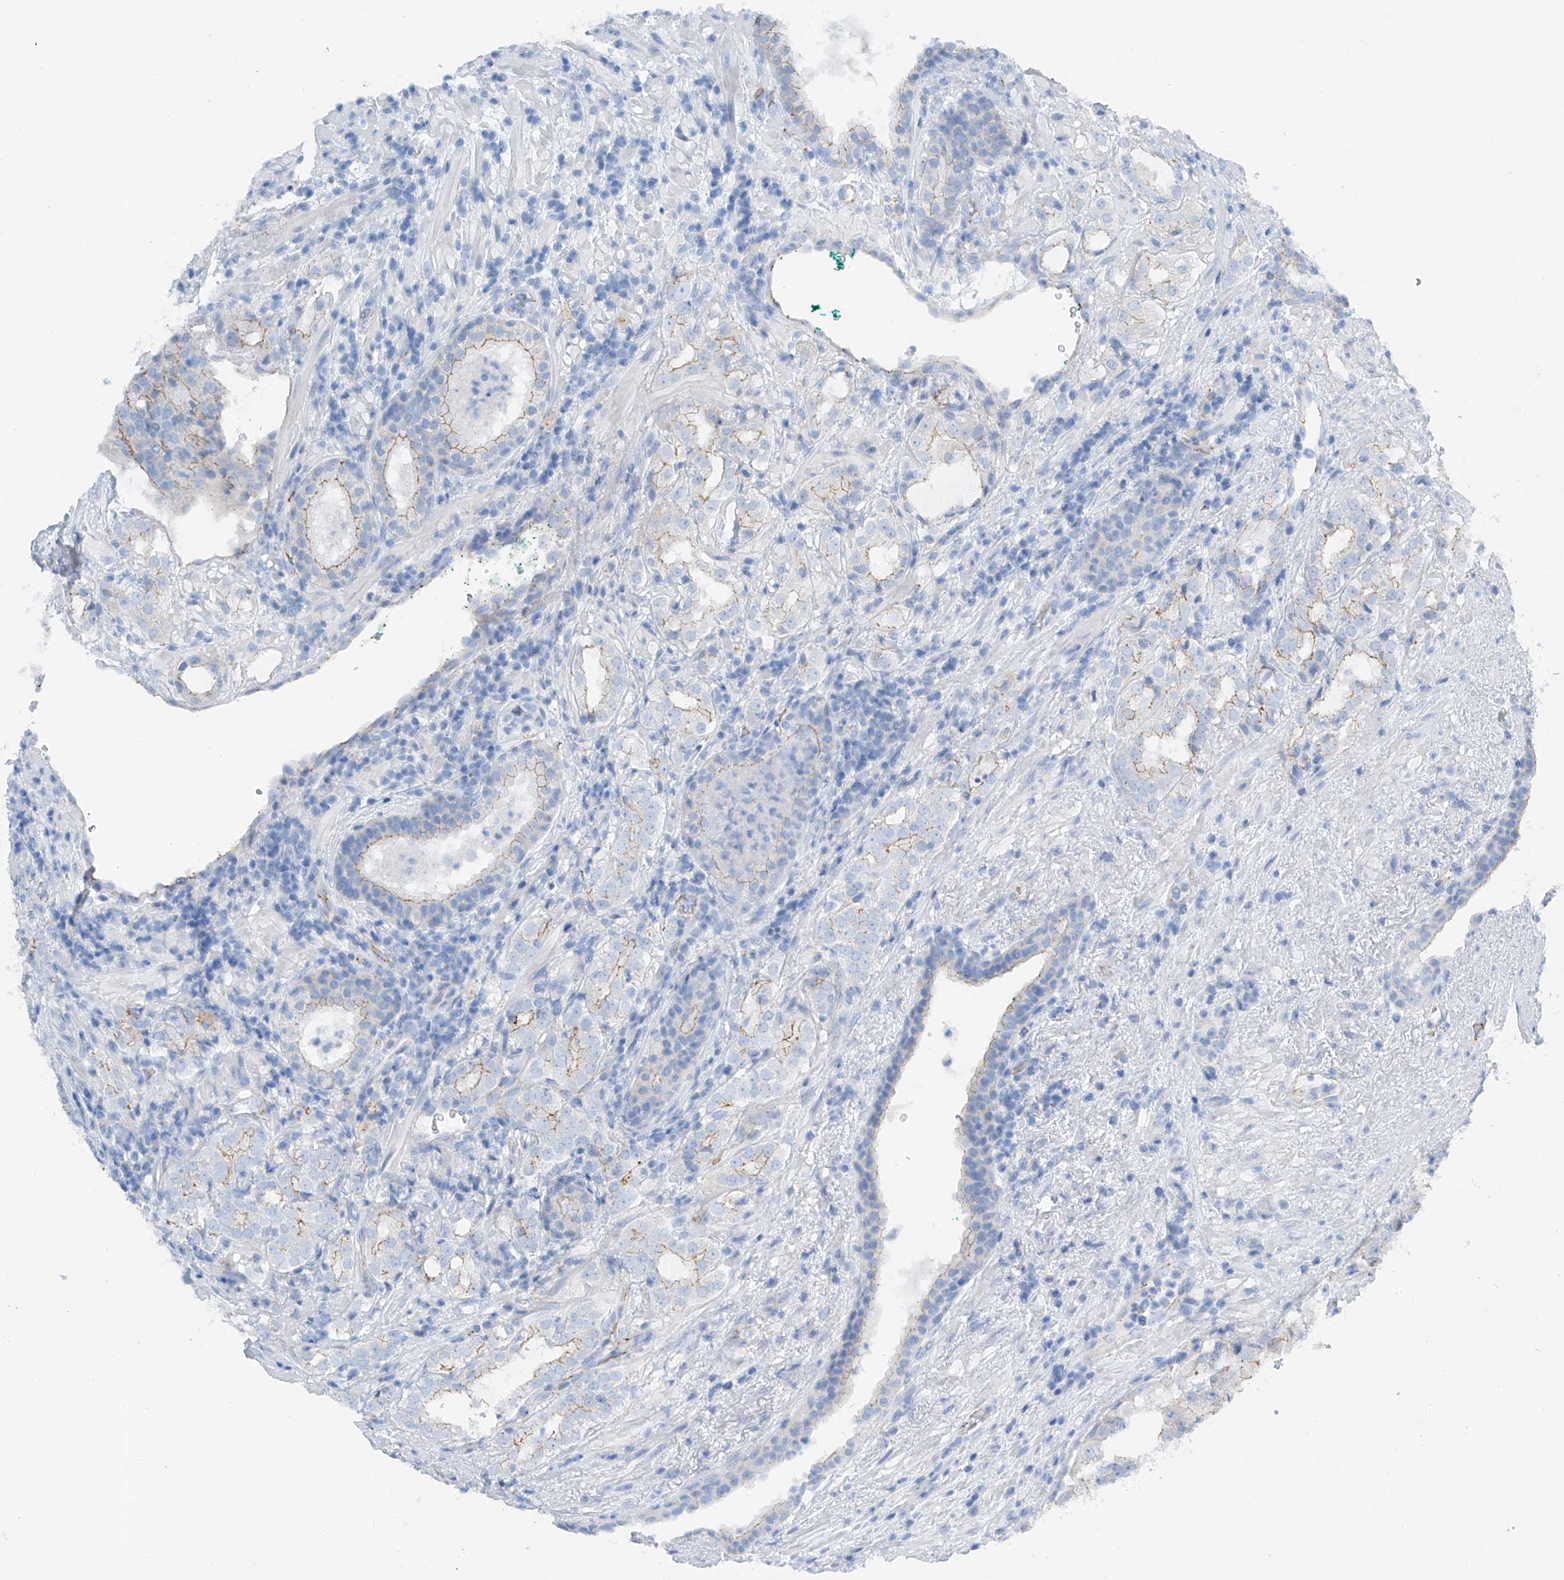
{"staining": {"intensity": "weak", "quantity": "25%-75%", "location": "cytoplasmic/membranous"}, "tissue": "prostate cancer", "cell_type": "Tumor cells", "image_type": "cancer", "snomed": [{"axis": "morphology", "description": "Adenocarcinoma, High grade"}, {"axis": "topography", "description": "Prostate"}], "caption": "About 25%-75% of tumor cells in human prostate cancer (adenocarcinoma (high-grade)) reveal weak cytoplasmic/membranous protein staining as visualized by brown immunohistochemical staining.", "gene": "MAGI1", "patient": {"sex": "male", "age": 64}}